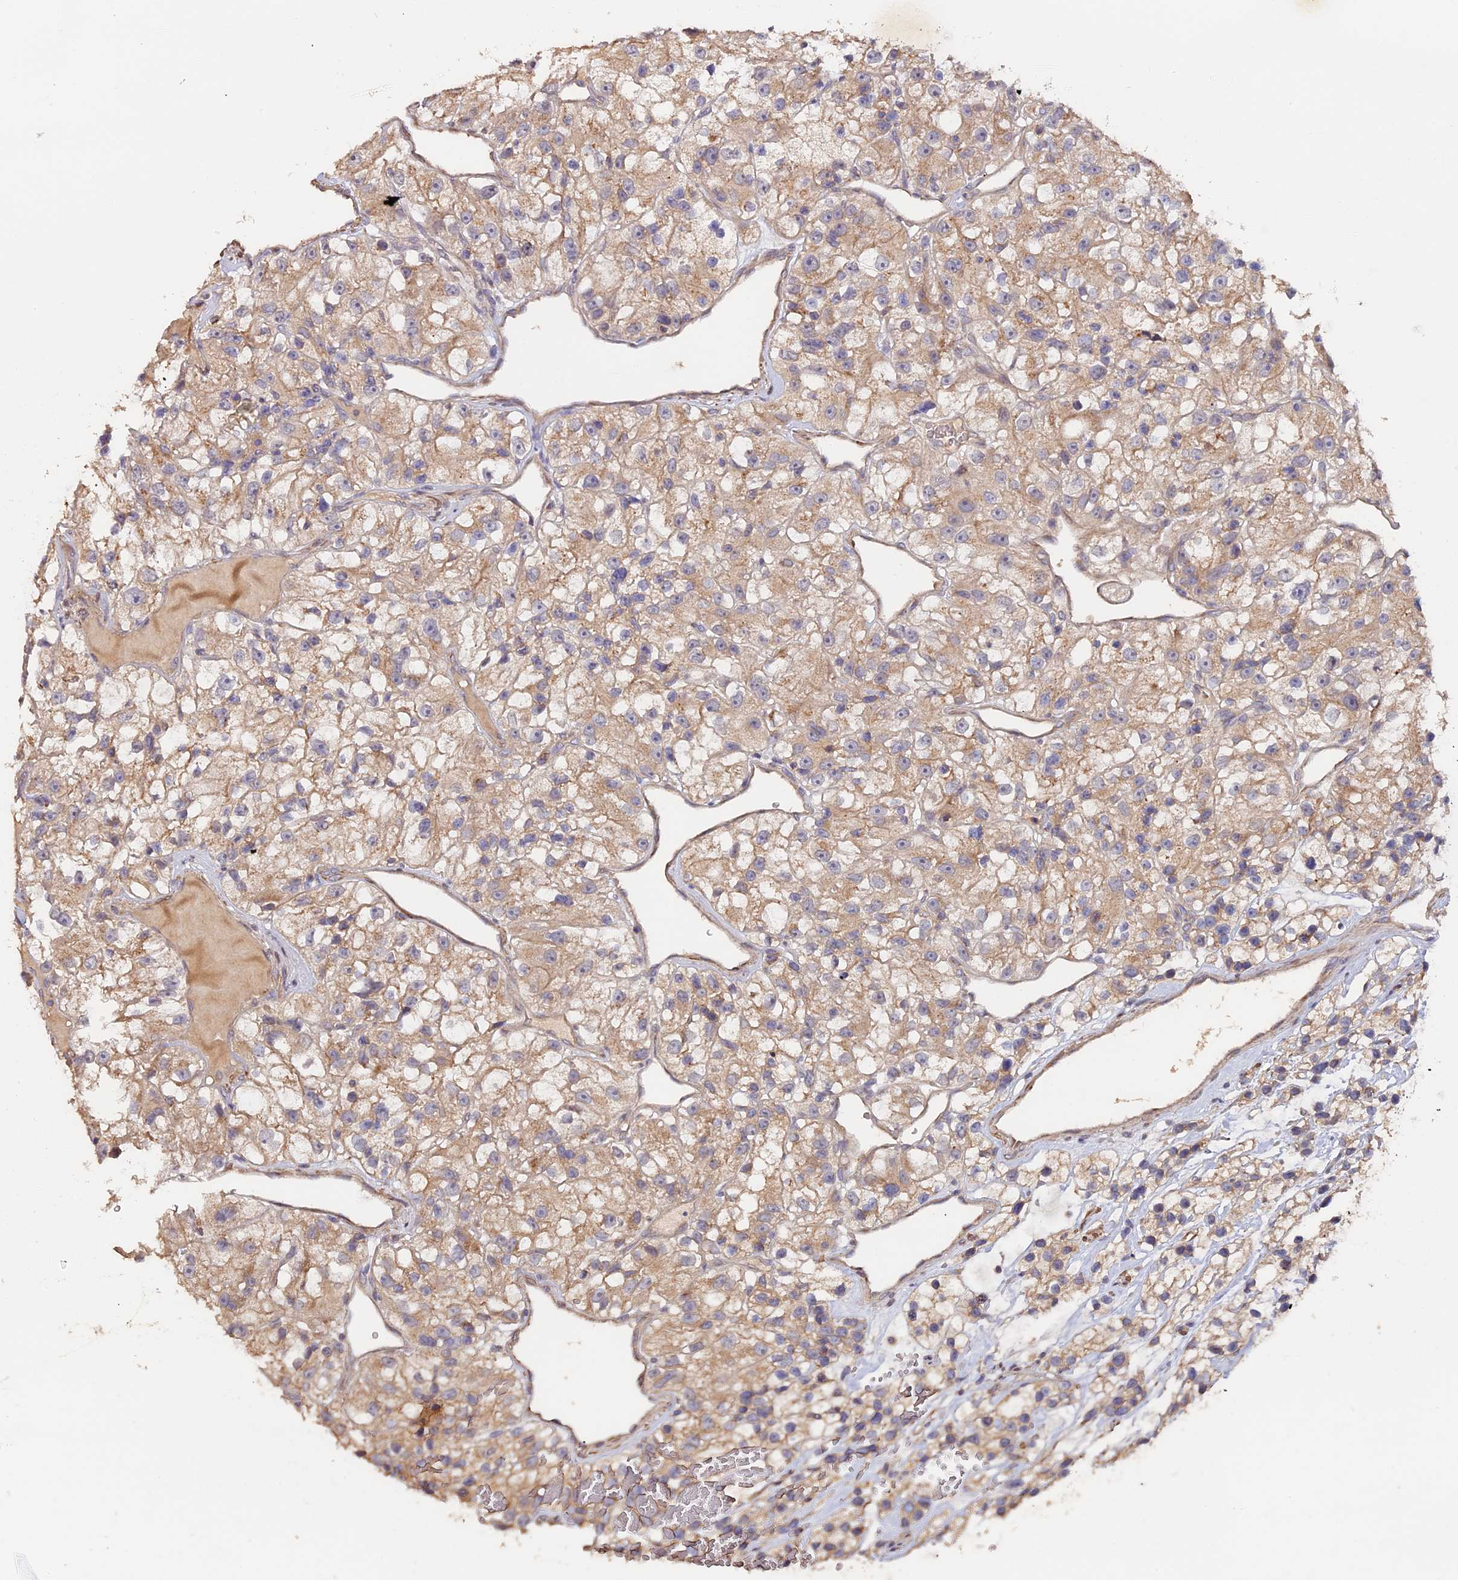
{"staining": {"intensity": "moderate", "quantity": ">75%", "location": "cytoplasmic/membranous"}, "tissue": "renal cancer", "cell_type": "Tumor cells", "image_type": "cancer", "snomed": [{"axis": "morphology", "description": "Adenocarcinoma, NOS"}, {"axis": "topography", "description": "Kidney"}], "caption": "Immunohistochemistry image of human renal adenocarcinoma stained for a protein (brown), which shows medium levels of moderate cytoplasmic/membranous positivity in approximately >75% of tumor cells.", "gene": "TANGO6", "patient": {"sex": "female", "age": 57}}